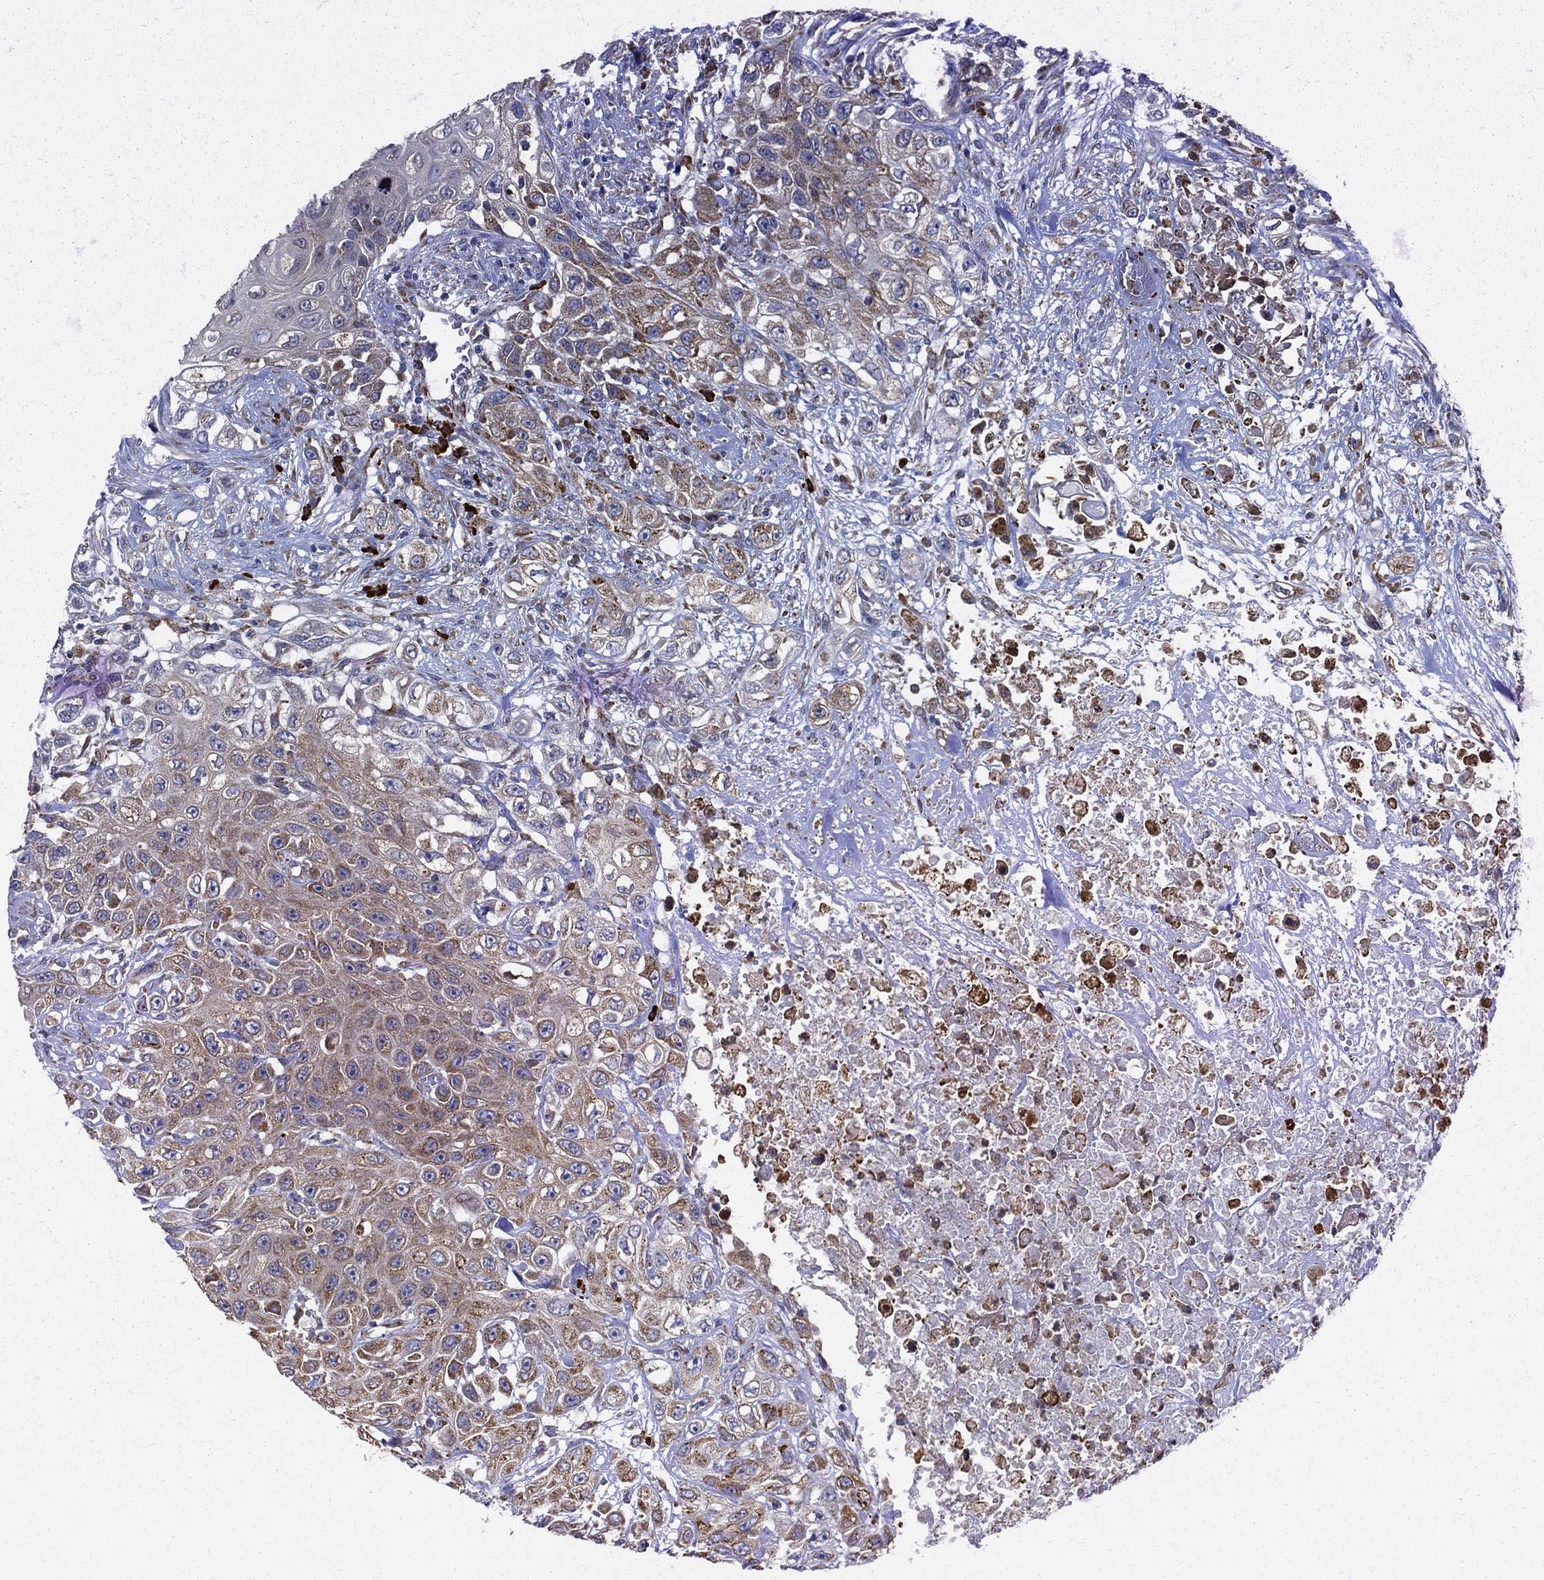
{"staining": {"intensity": "moderate", "quantity": "25%-75%", "location": "cytoplasmic/membranous"}, "tissue": "urothelial cancer", "cell_type": "Tumor cells", "image_type": "cancer", "snomed": [{"axis": "morphology", "description": "Urothelial carcinoma, High grade"}, {"axis": "topography", "description": "Urinary bladder"}], "caption": "The immunohistochemical stain shows moderate cytoplasmic/membranous expression in tumor cells of urothelial carcinoma (high-grade) tissue.", "gene": "PRDX4", "patient": {"sex": "female", "age": 56}}